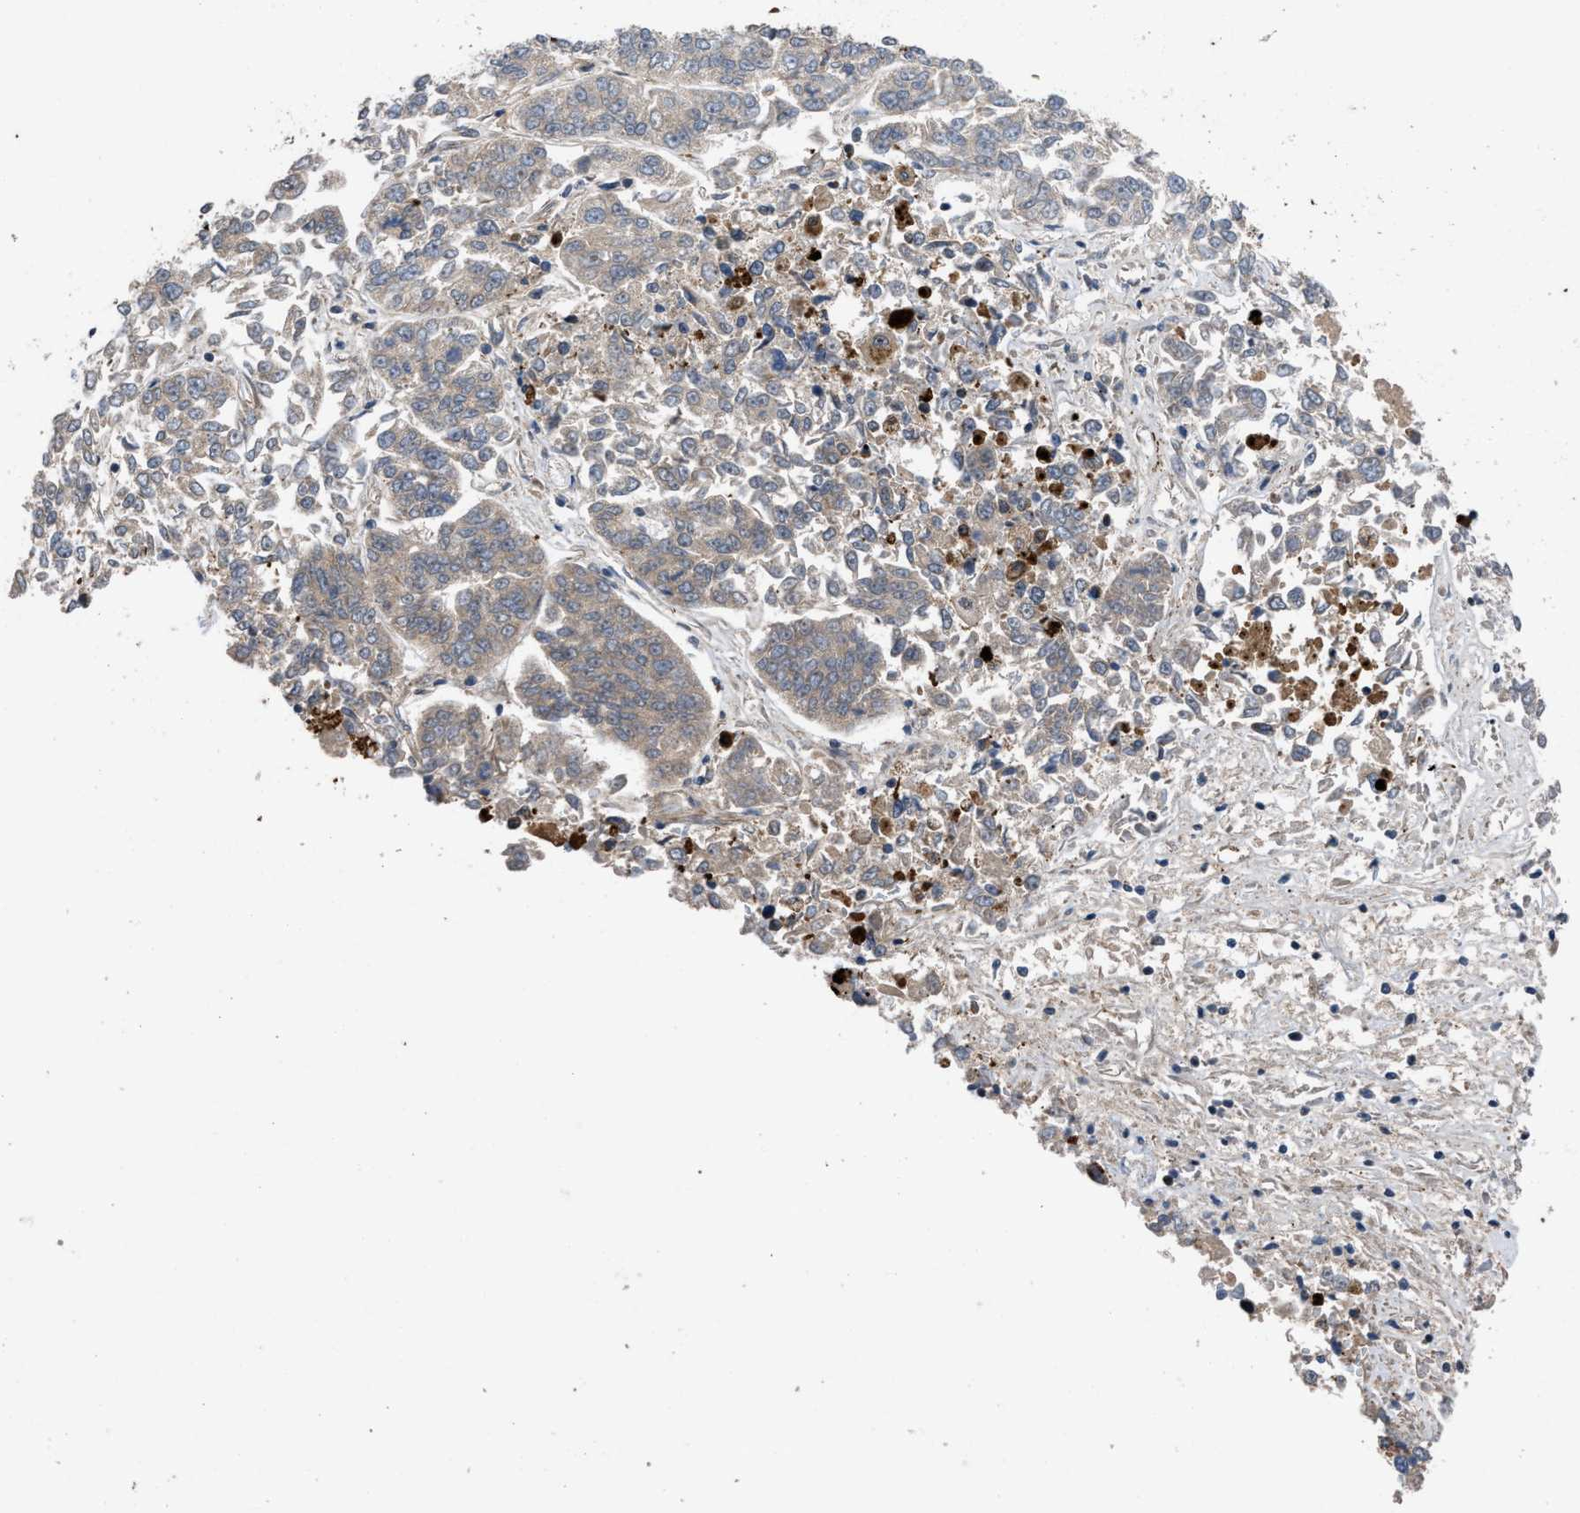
{"staining": {"intensity": "weak", "quantity": "<25%", "location": "cytoplasmic/membranous"}, "tissue": "lung cancer", "cell_type": "Tumor cells", "image_type": "cancer", "snomed": [{"axis": "morphology", "description": "Adenocarcinoma, NOS"}, {"axis": "topography", "description": "Lung"}], "caption": "Adenocarcinoma (lung) was stained to show a protein in brown. There is no significant staining in tumor cells.", "gene": "AP3M2", "patient": {"sex": "male", "age": 84}}